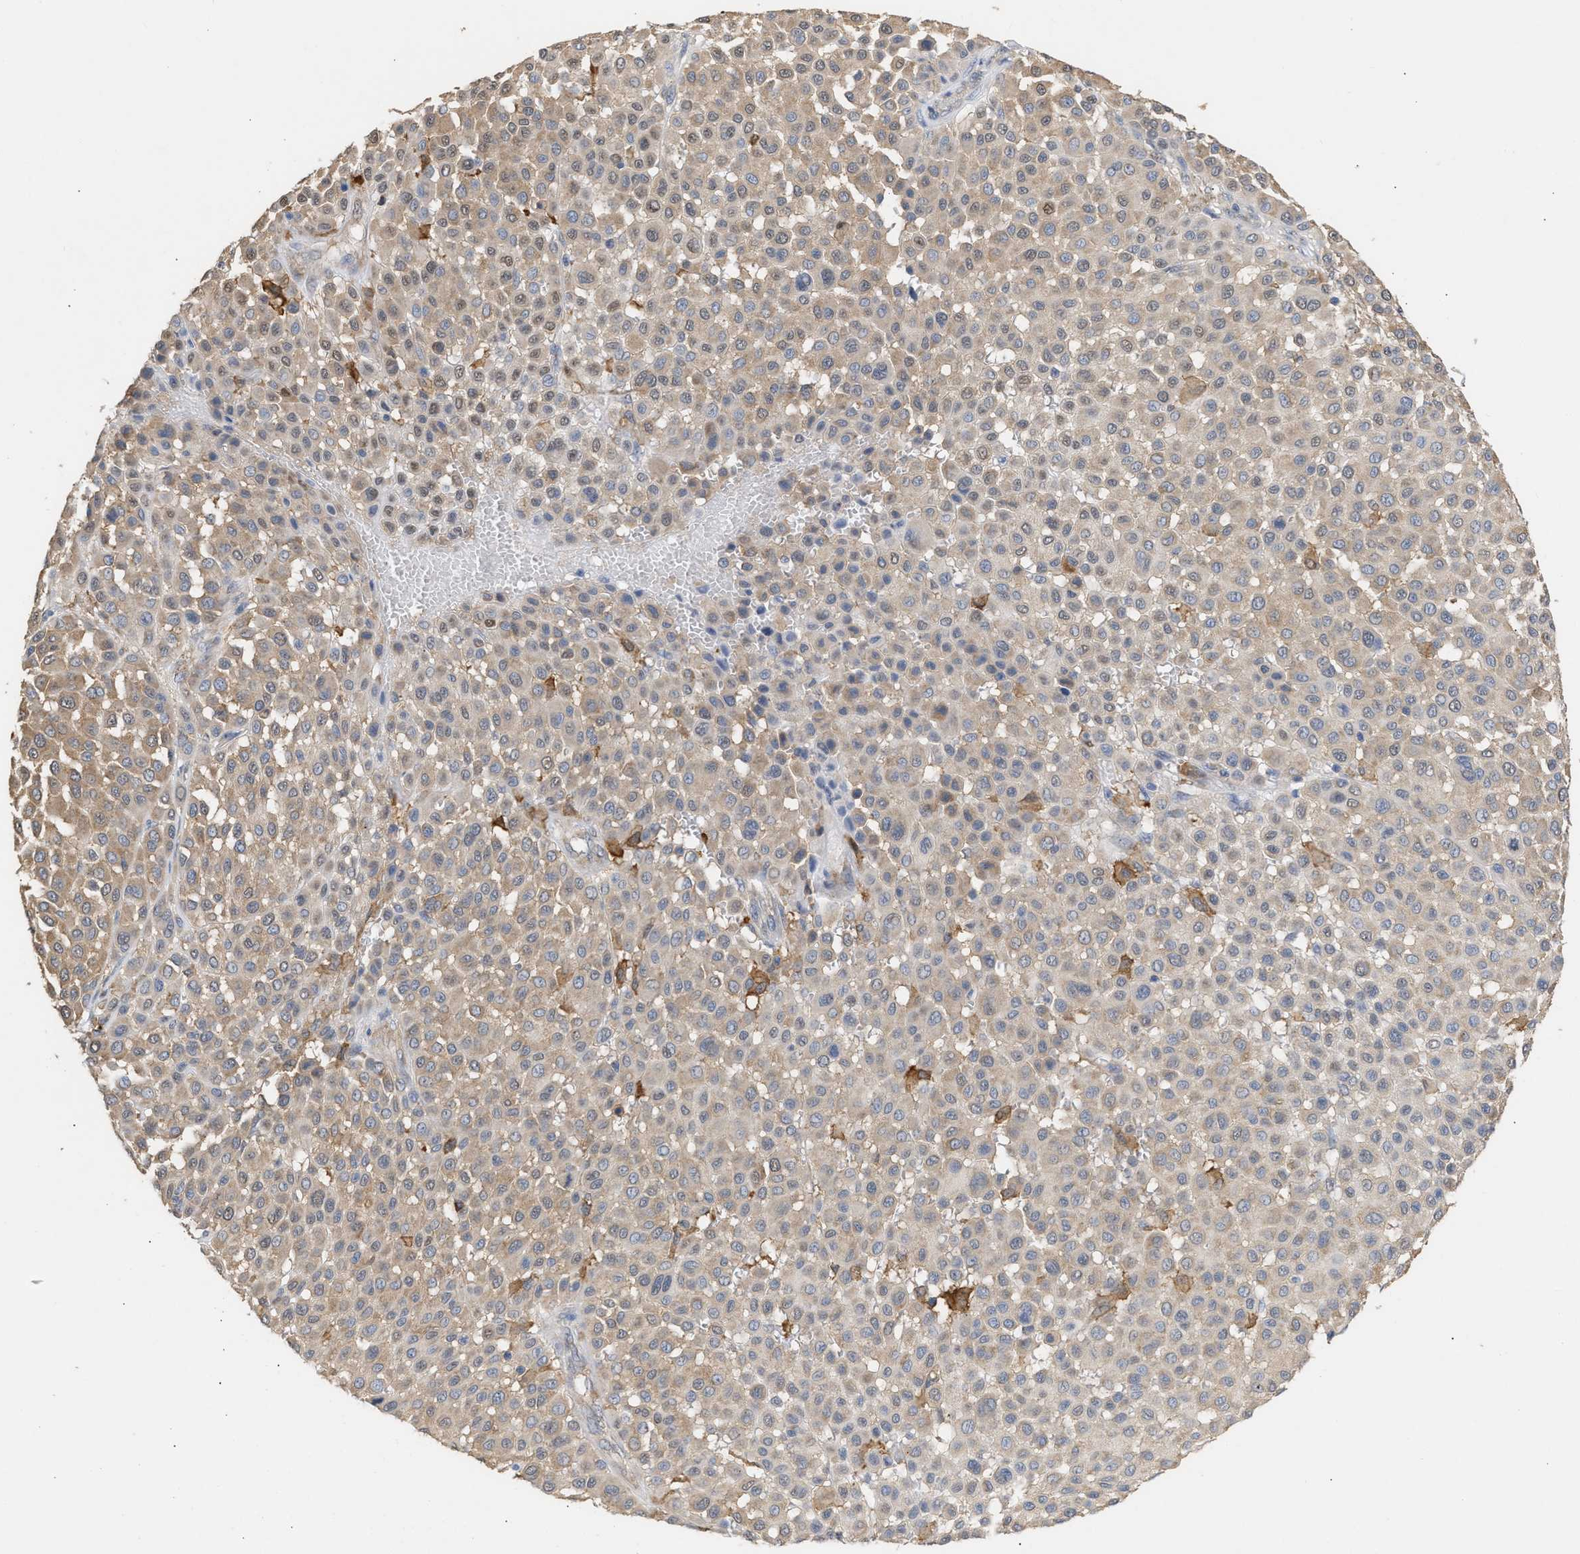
{"staining": {"intensity": "weak", "quantity": ">75%", "location": "cytoplasmic/membranous"}, "tissue": "melanoma", "cell_type": "Tumor cells", "image_type": "cancer", "snomed": [{"axis": "morphology", "description": "Malignant melanoma, Metastatic site"}, {"axis": "topography", "description": "Soft tissue"}], "caption": "Protein expression analysis of melanoma reveals weak cytoplasmic/membranous positivity in about >75% of tumor cells.", "gene": "GCN1", "patient": {"sex": "male", "age": 41}}